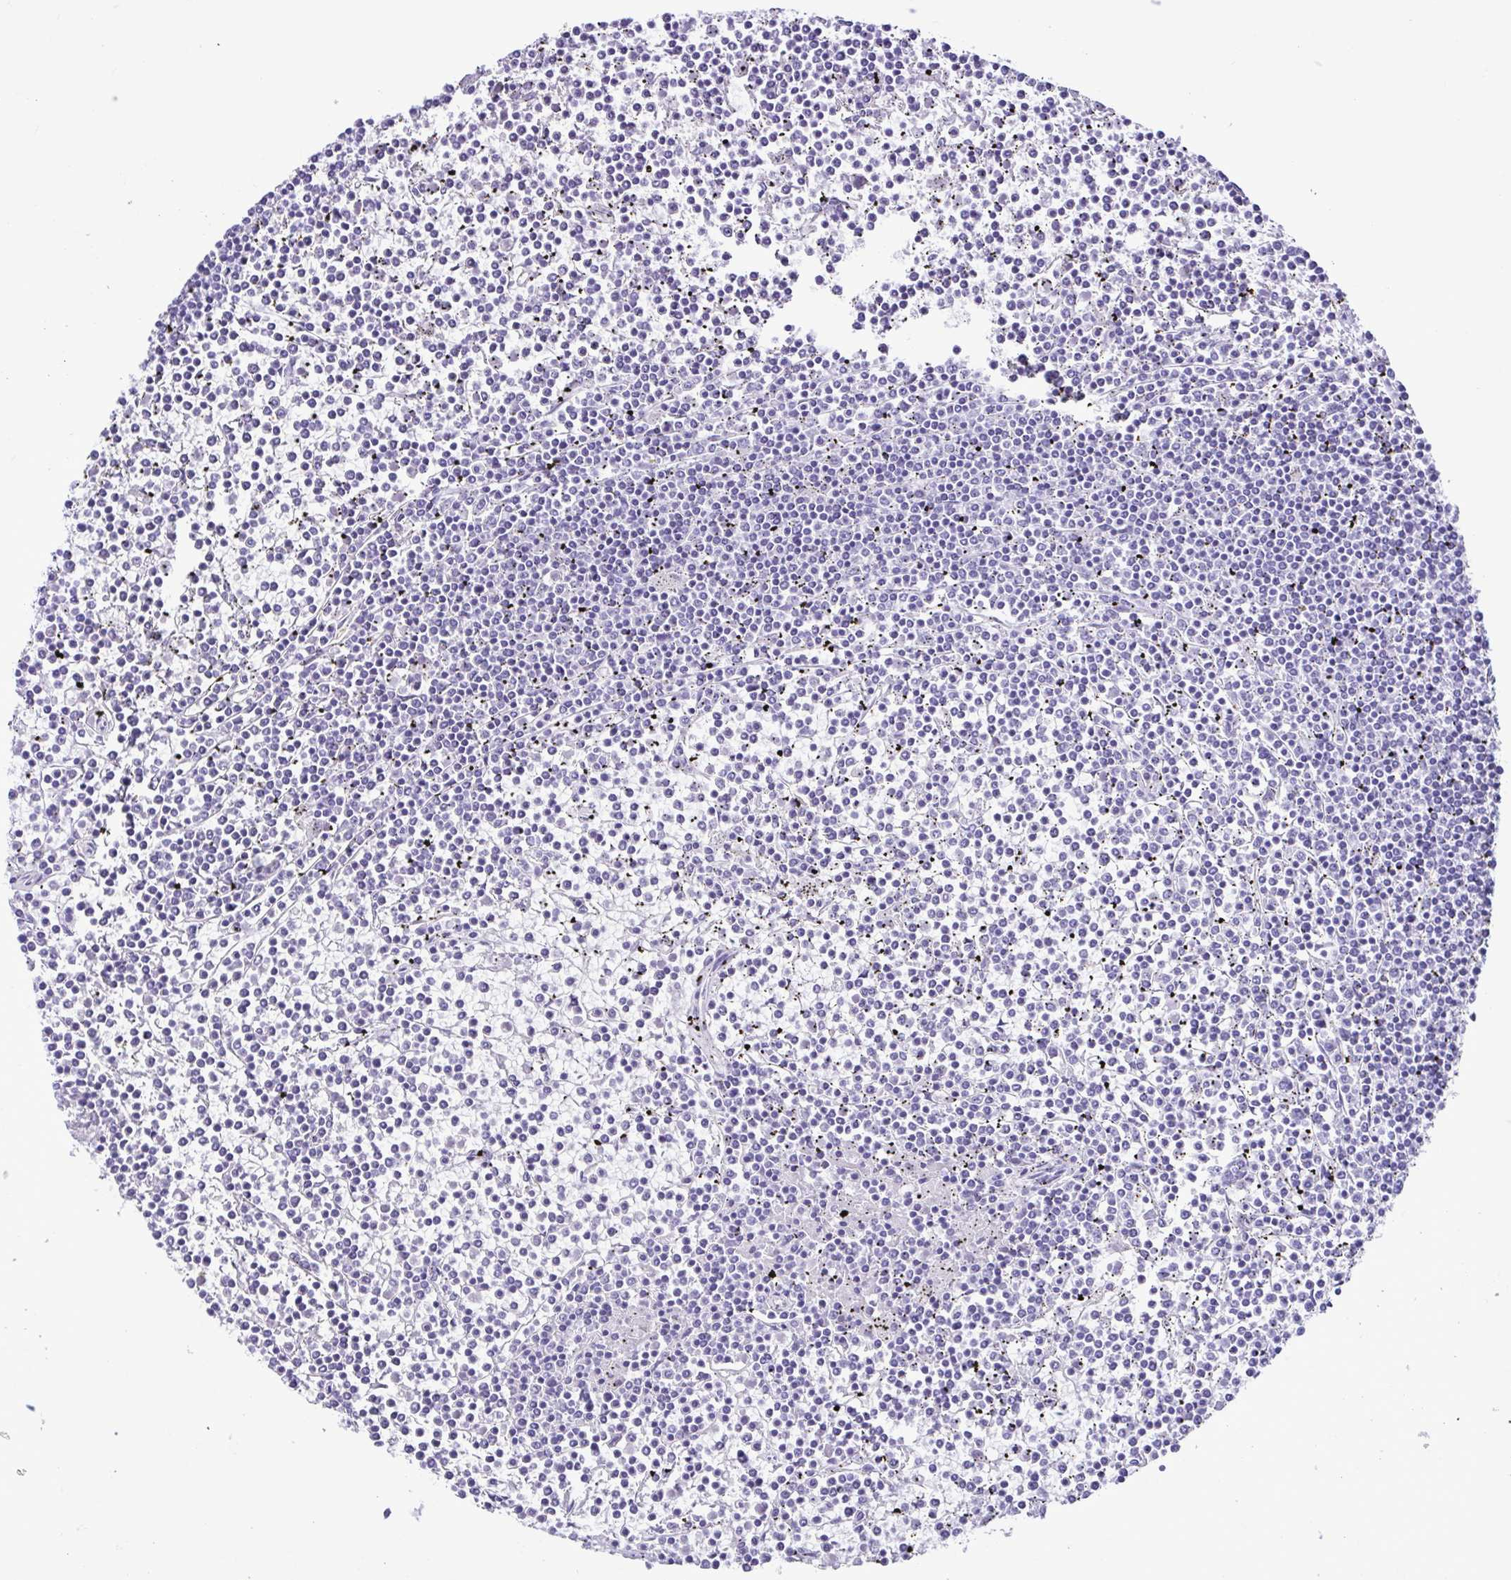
{"staining": {"intensity": "negative", "quantity": "none", "location": "none"}, "tissue": "lymphoma", "cell_type": "Tumor cells", "image_type": "cancer", "snomed": [{"axis": "morphology", "description": "Malignant lymphoma, non-Hodgkin's type, Low grade"}, {"axis": "topography", "description": "Spleen"}], "caption": "Tumor cells show no significant staining in lymphoma. (DAB immunohistochemistry (IHC) visualized using brightfield microscopy, high magnification).", "gene": "SPATA16", "patient": {"sex": "female", "age": 19}}